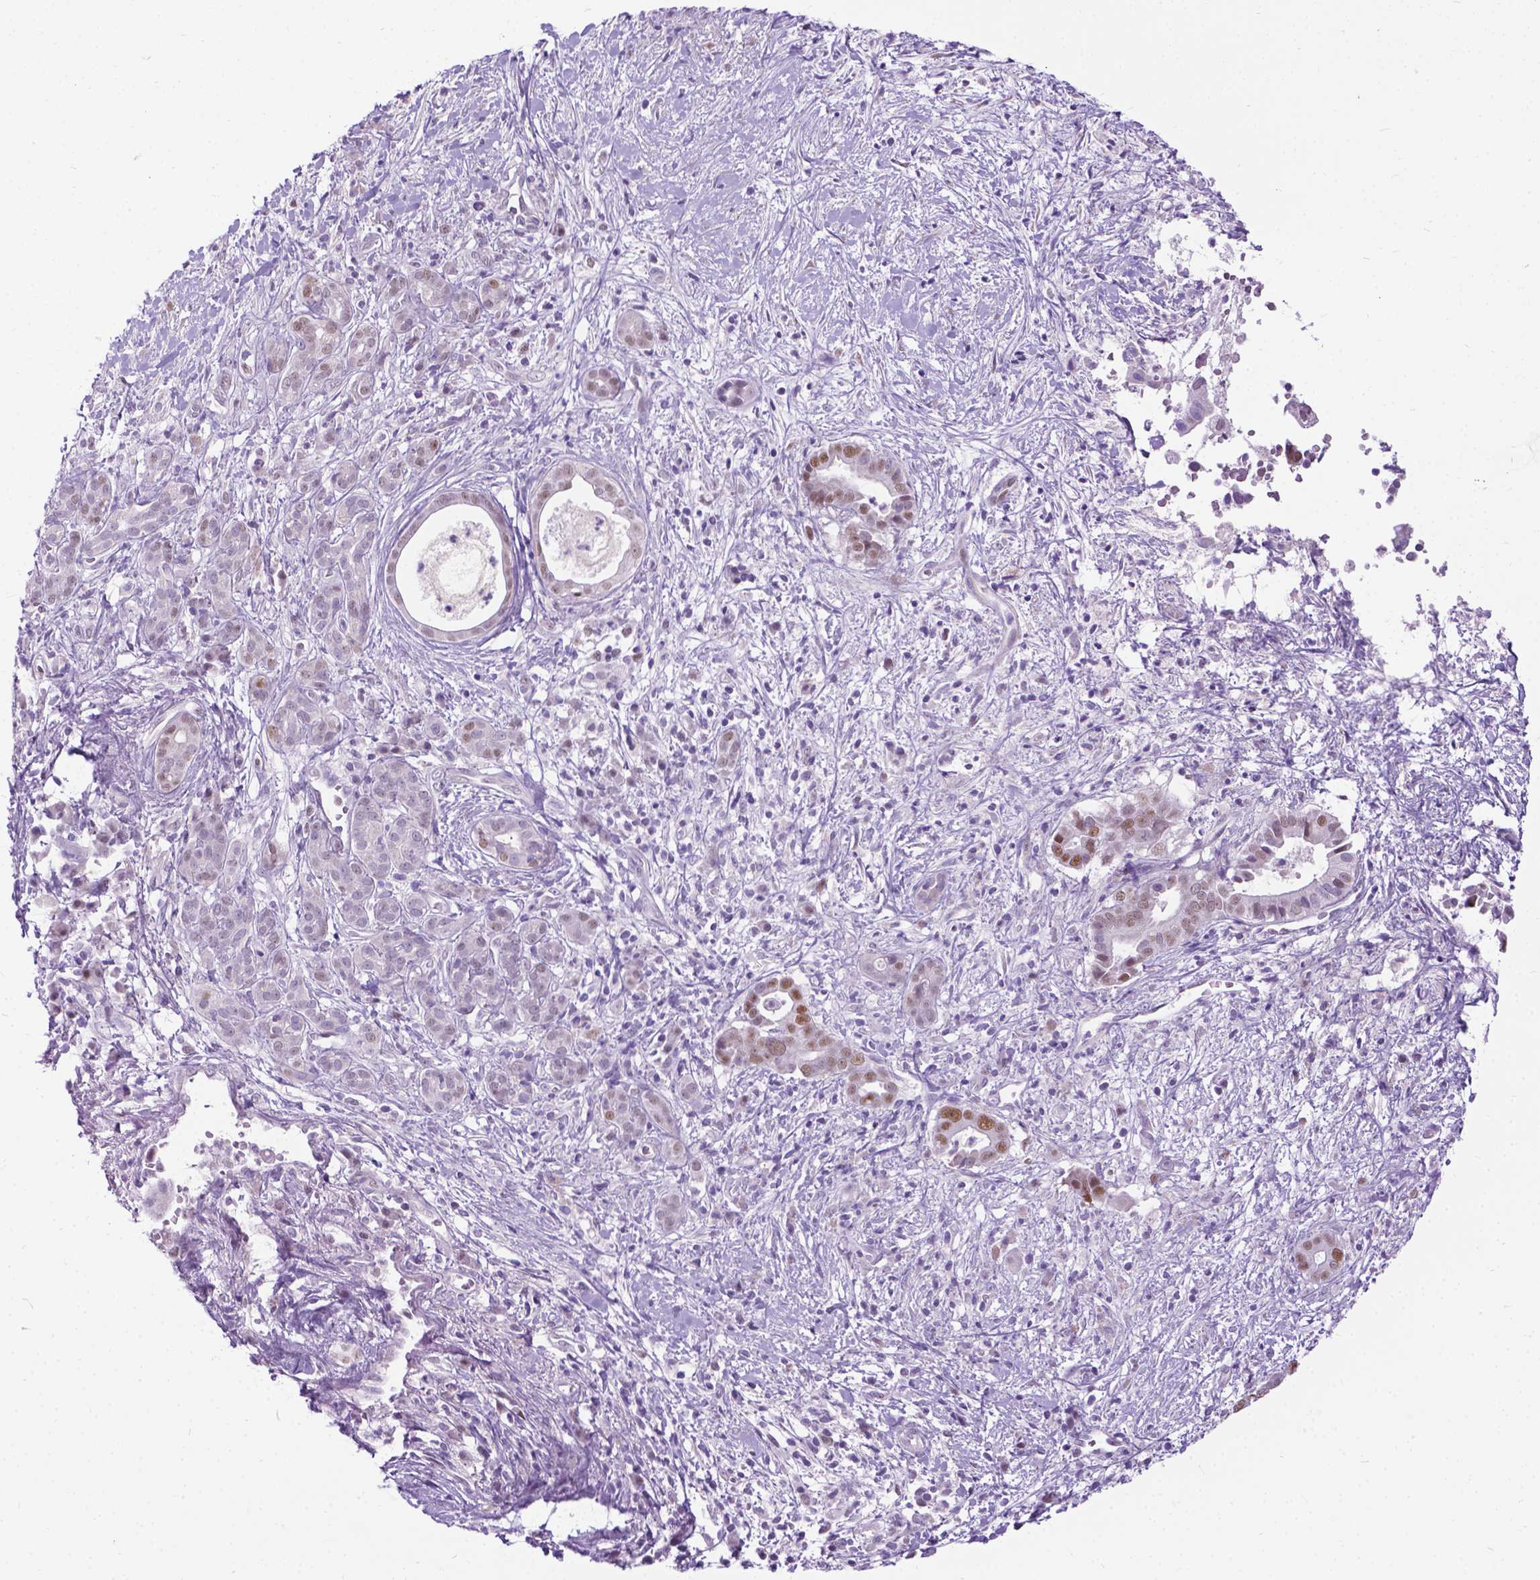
{"staining": {"intensity": "moderate", "quantity": "<25%", "location": "cytoplasmic/membranous"}, "tissue": "pancreatic cancer", "cell_type": "Tumor cells", "image_type": "cancer", "snomed": [{"axis": "morphology", "description": "Adenocarcinoma, NOS"}, {"axis": "topography", "description": "Pancreas"}], "caption": "Immunohistochemistry image of neoplastic tissue: human pancreatic adenocarcinoma stained using IHC reveals low levels of moderate protein expression localized specifically in the cytoplasmic/membranous of tumor cells, appearing as a cytoplasmic/membranous brown color.", "gene": "APCDD1L", "patient": {"sex": "male", "age": 61}}